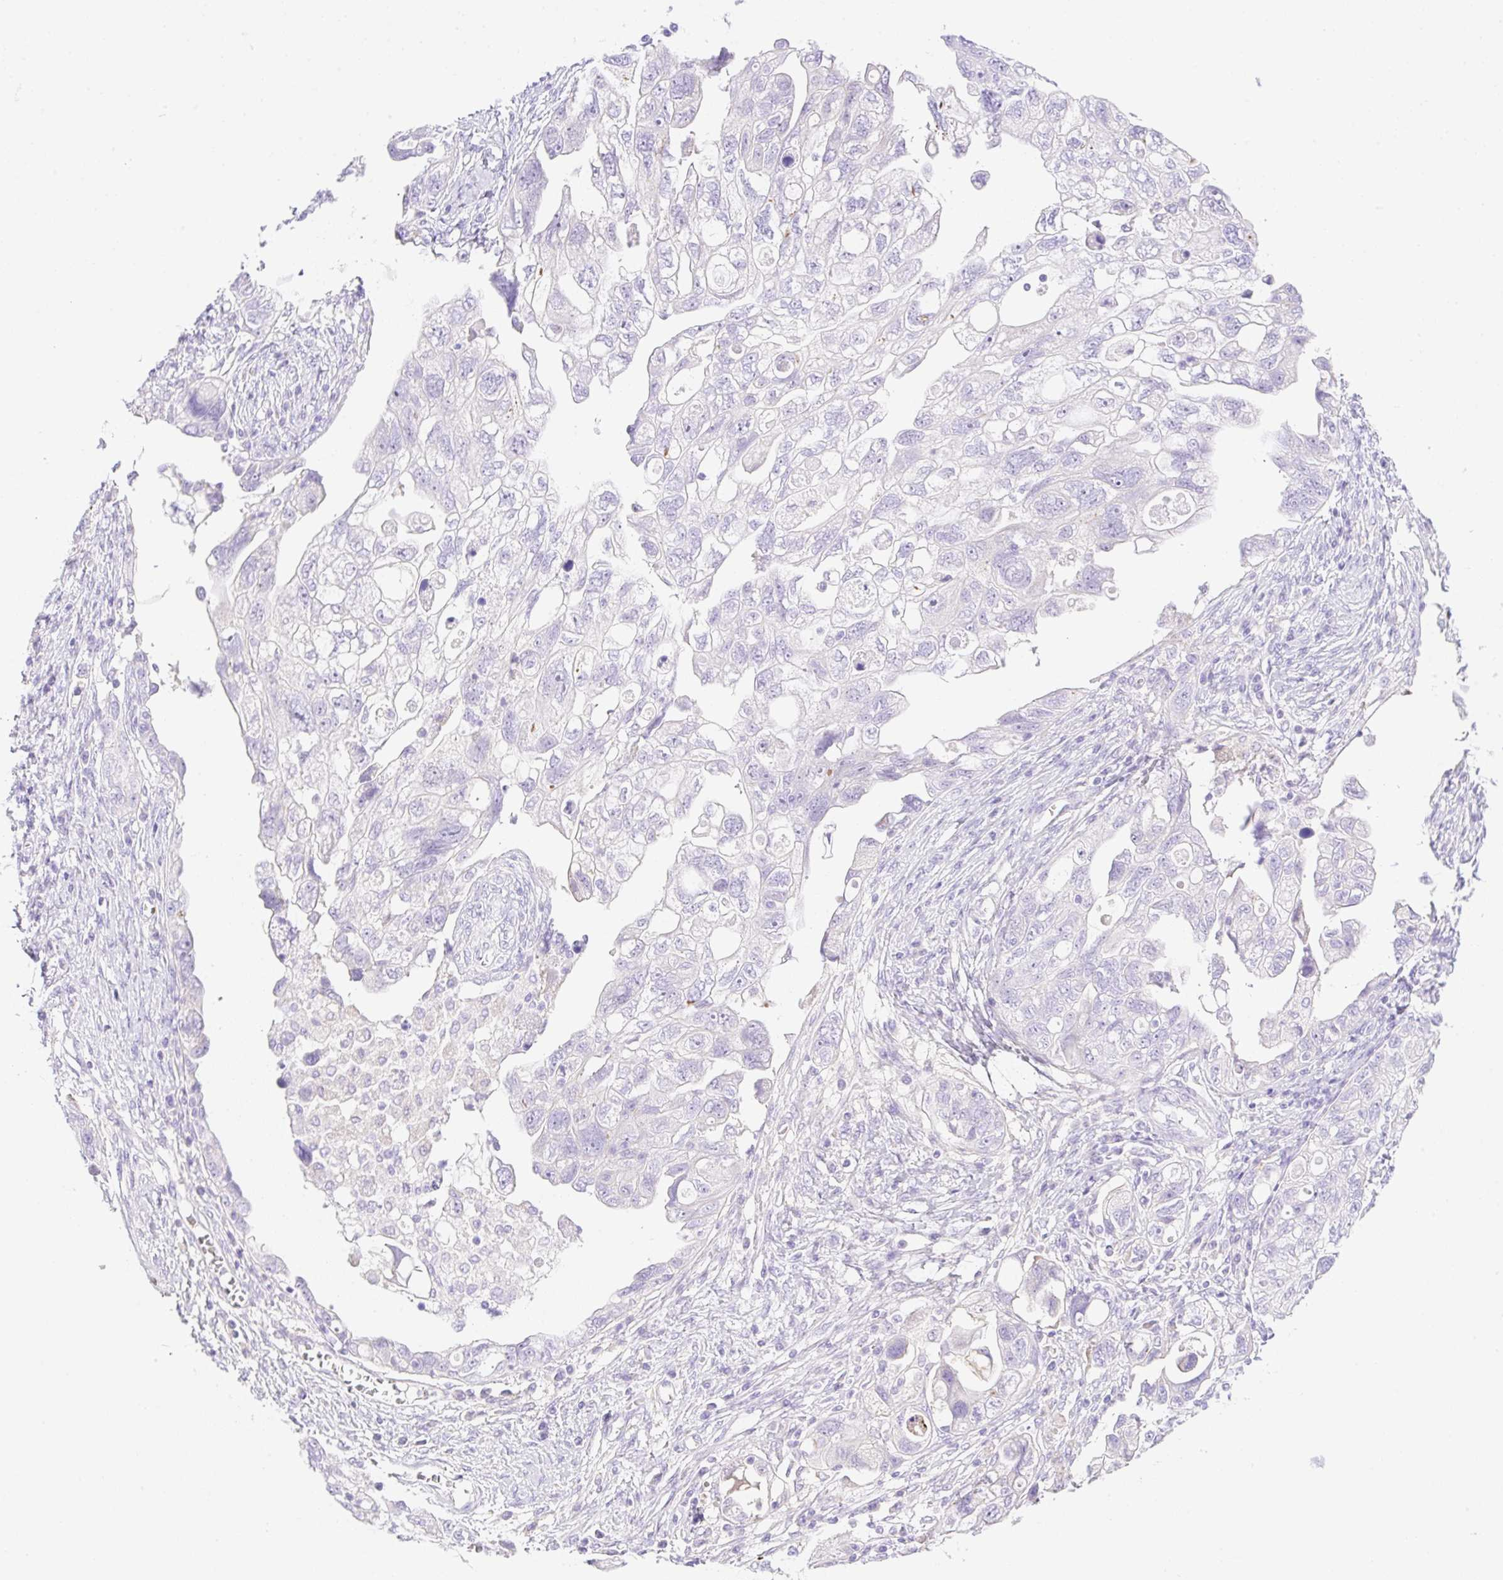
{"staining": {"intensity": "negative", "quantity": "none", "location": "none"}, "tissue": "ovarian cancer", "cell_type": "Tumor cells", "image_type": "cancer", "snomed": [{"axis": "morphology", "description": "Carcinoma, NOS"}, {"axis": "morphology", "description": "Cystadenocarcinoma, serous, NOS"}, {"axis": "topography", "description": "Ovary"}], "caption": "Carcinoma (ovarian) stained for a protein using IHC exhibits no staining tumor cells.", "gene": "CDX1", "patient": {"sex": "female", "age": 69}}